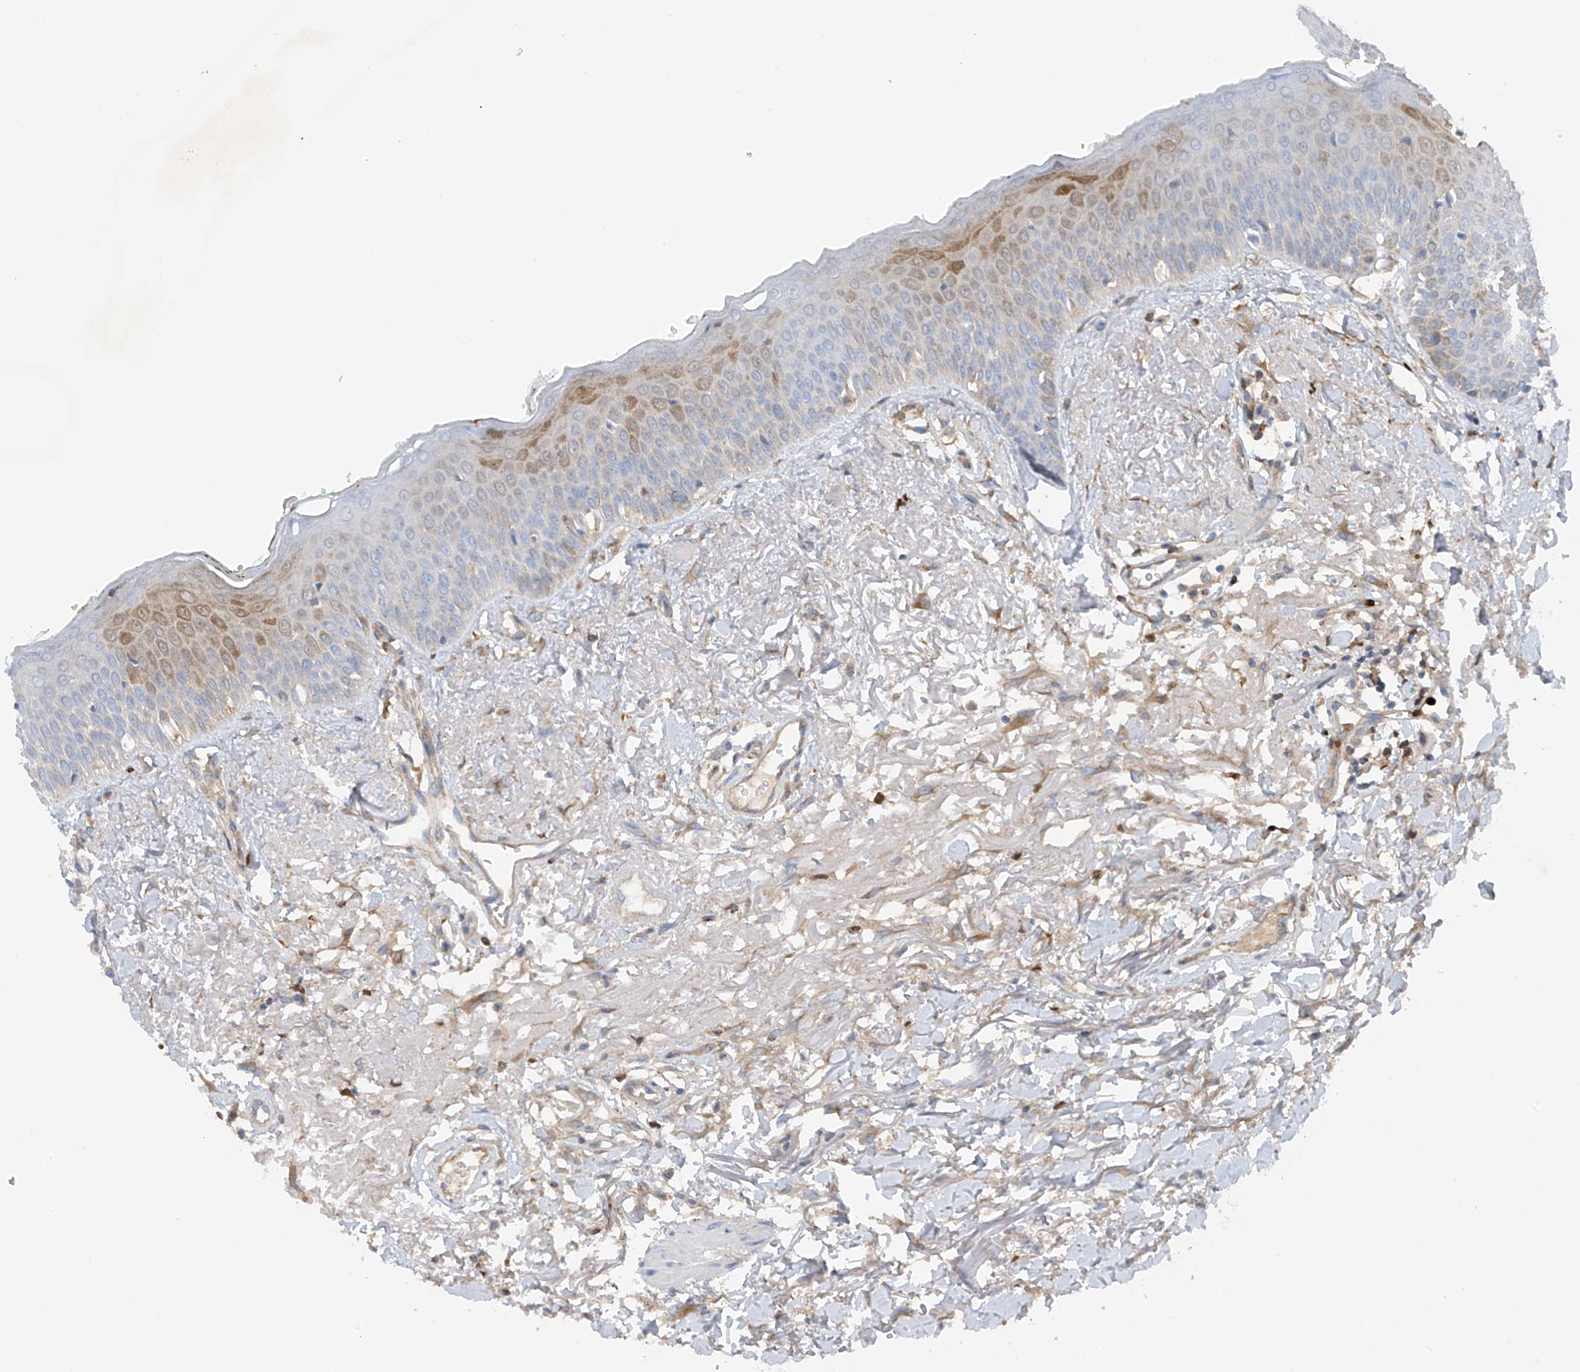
{"staining": {"intensity": "moderate", "quantity": "<25%", "location": "cytoplasmic/membranous,nuclear"}, "tissue": "oral mucosa", "cell_type": "Squamous epithelial cells", "image_type": "normal", "snomed": [{"axis": "morphology", "description": "Normal tissue, NOS"}, {"axis": "topography", "description": "Oral tissue"}], "caption": "An IHC photomicrograph of unremarkable tissue is shown. Protein staining in brown highlights moderate cytoplasmic/membranous,nuclear positivity in oral mucosa within squamous epithelial cells.", "gene": "PHACTR2", "patient": {"sex": "female", "age": 70}}